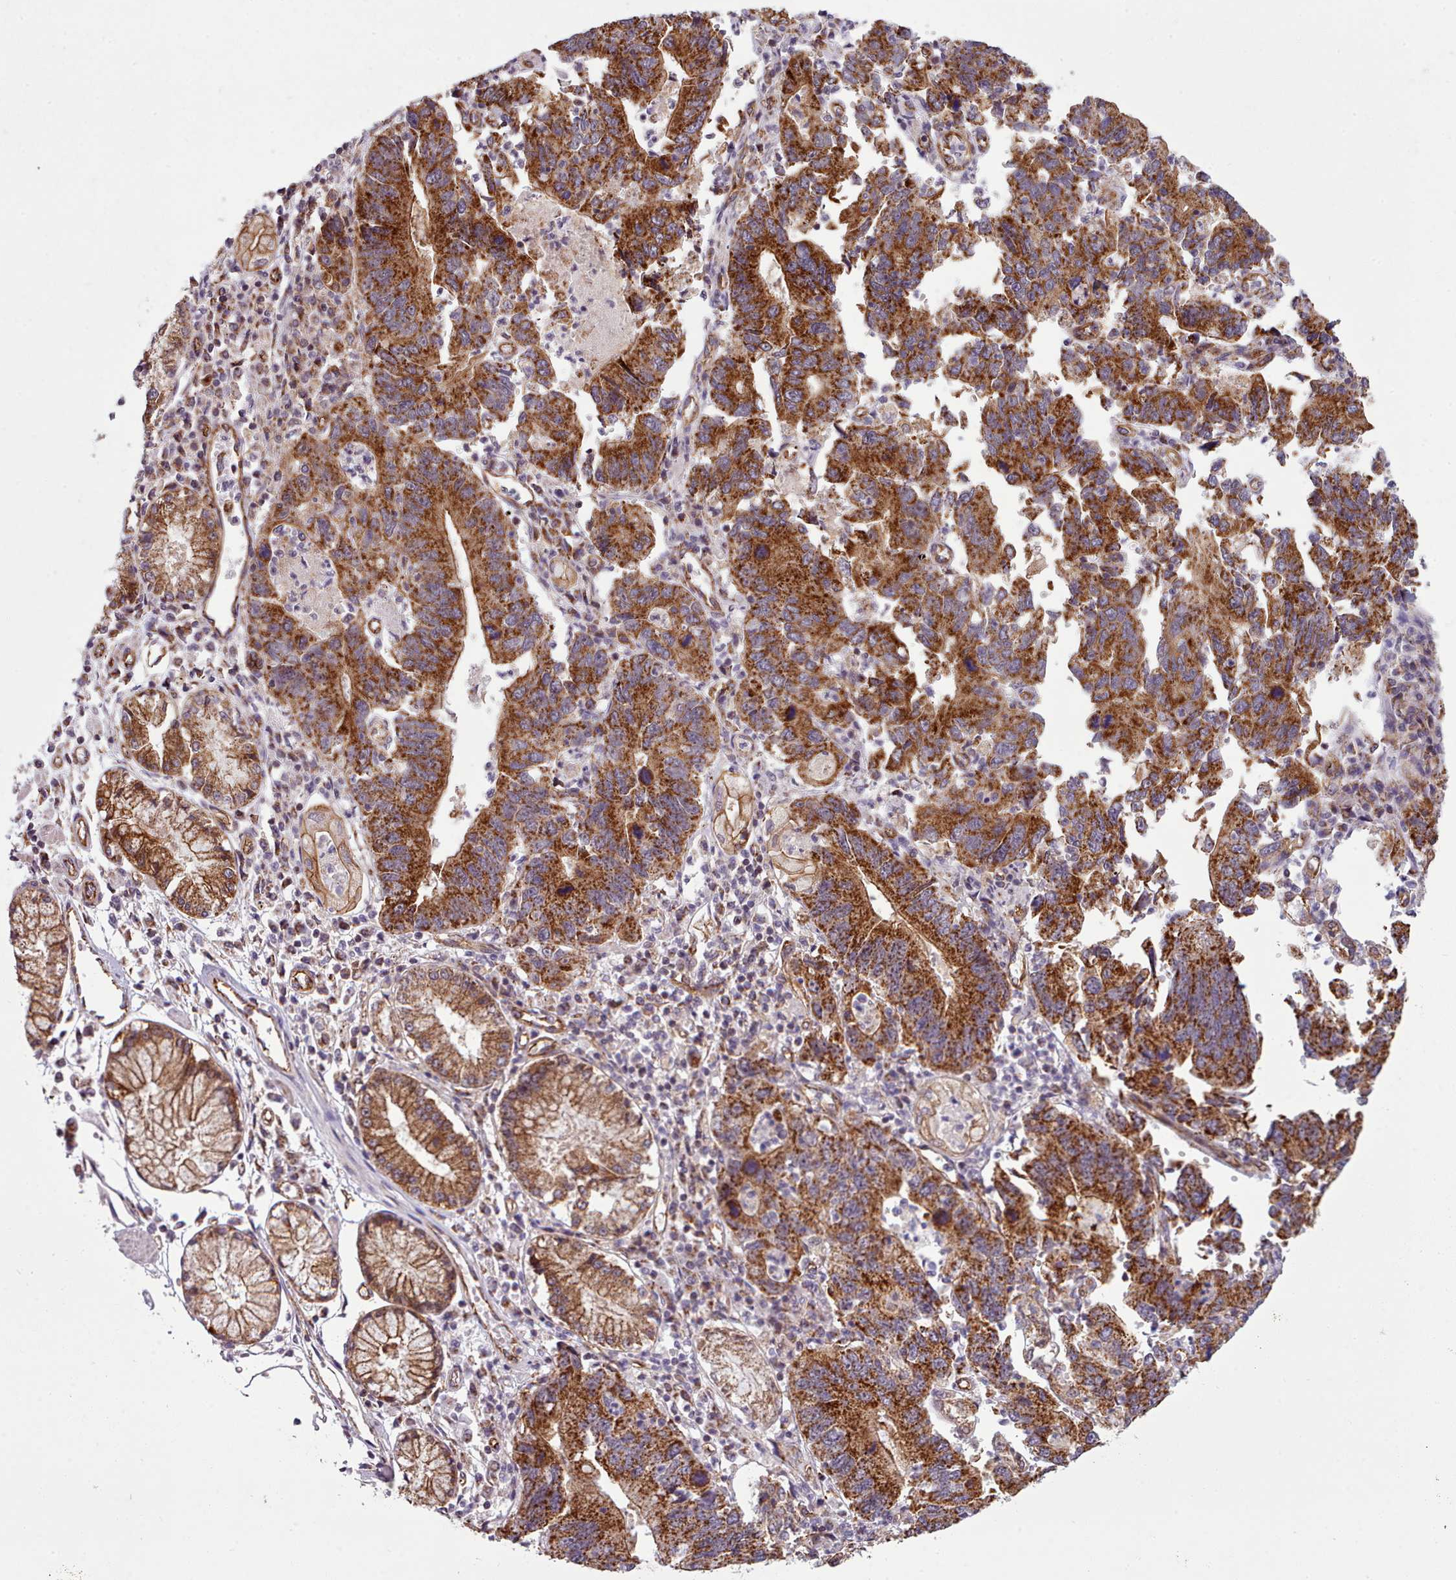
{"staining": {"intensity": "strong", "quantity": ">75%", "location": "cytoplasmic/membranous"}, "tissue": "stomach cancer", "cell_type": "Tumor cells", "image_type": "cancer", "snomed": [{"axis": "morphology", "description": "Adenocarcinoma, NOS"}, {"axis": "topography", "description": "Stomach"}], "caption": "This micrograph demonstrates stomach cancer (adenocarcinoma) stained with immunohistochemistry (IHC) to label a protein in brown. The cytoplasmic/membranous of tumor cells show strong positivity for the protein. Nuclei are counter-stained blue.", "gene": "MRPL46", "patient": {"sex": "male", "age": 59}}